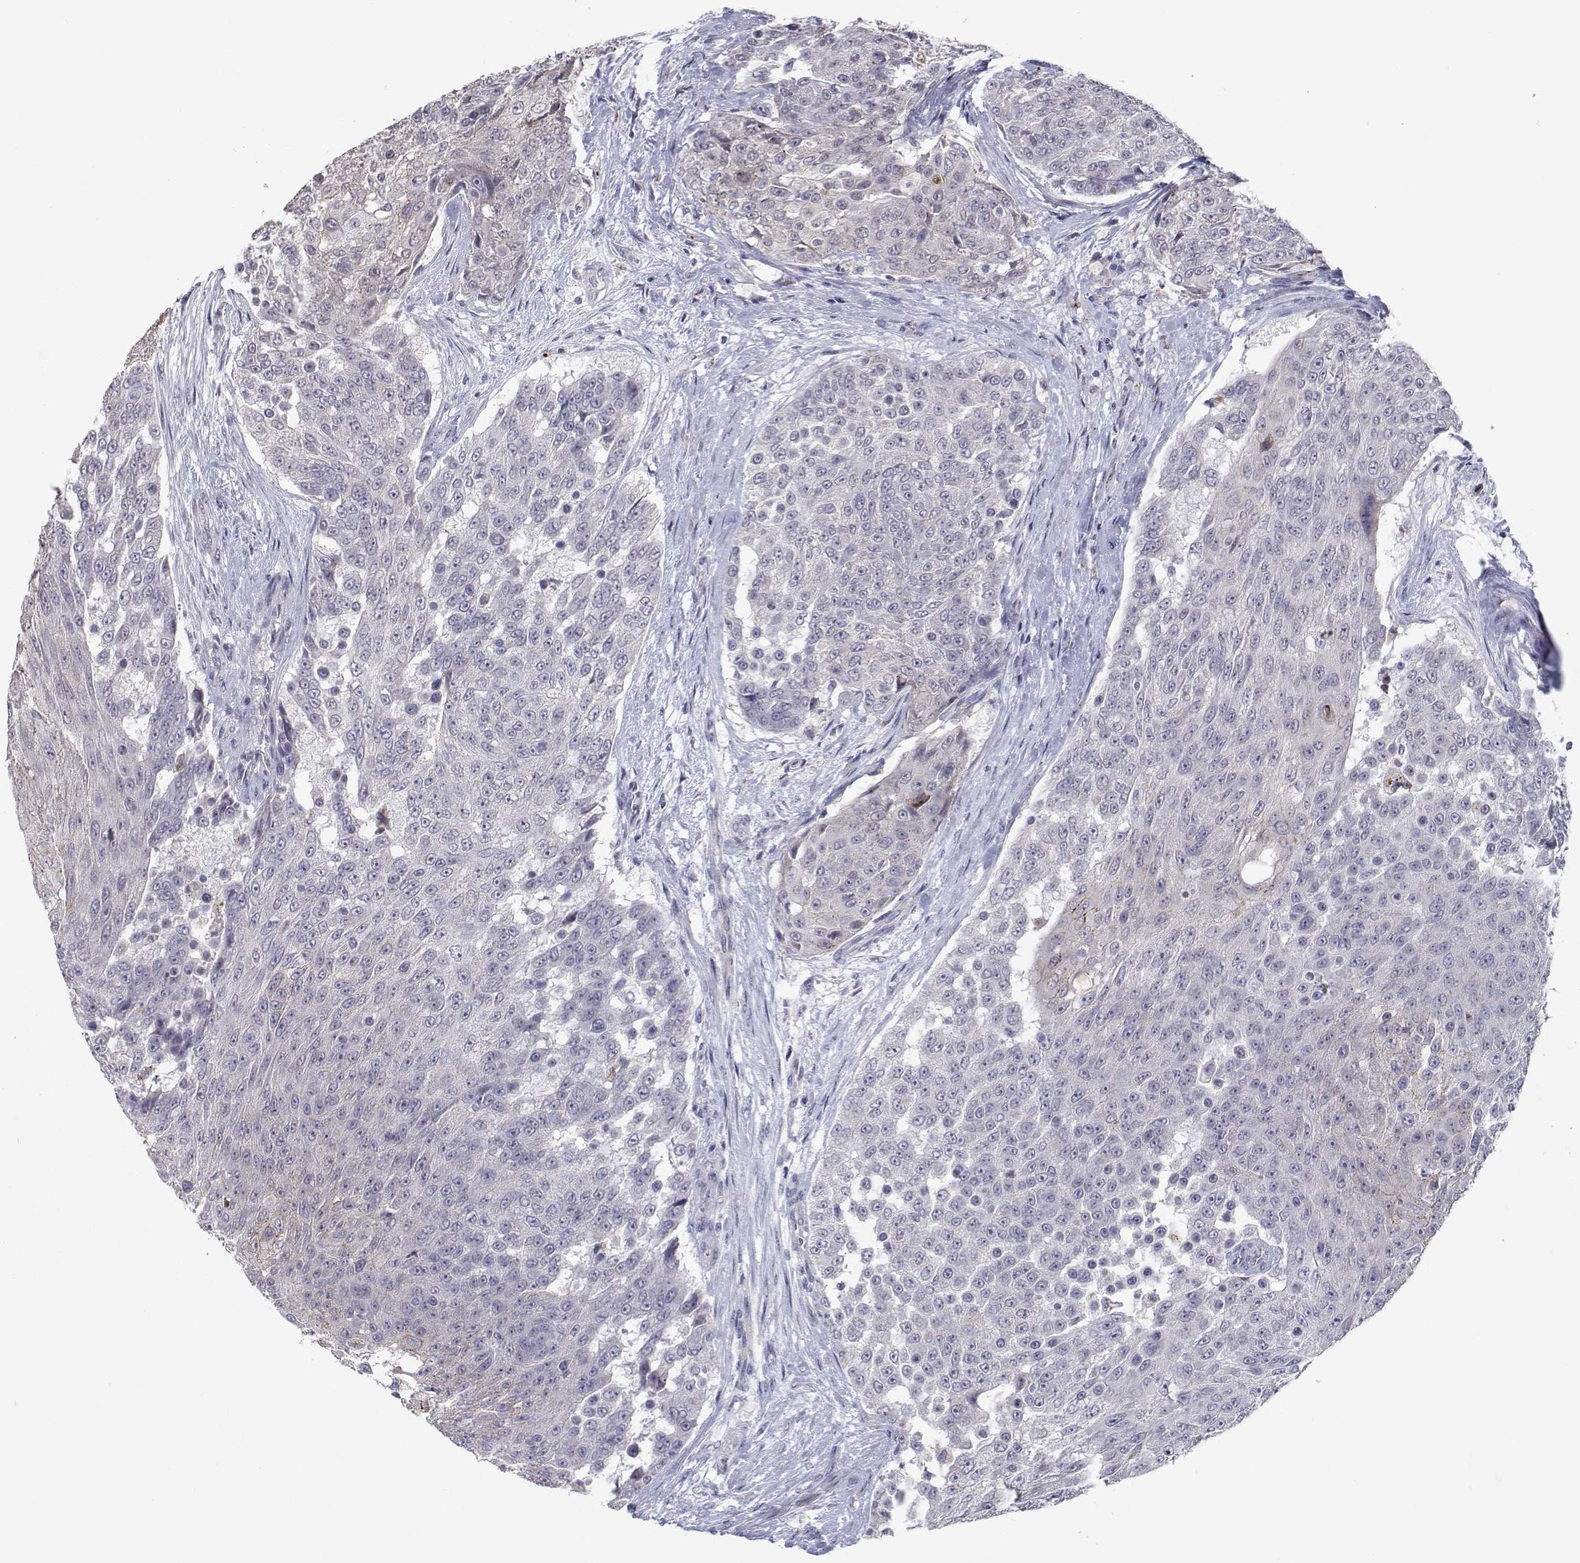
{"staining": {"intensity": "negative", "quantity": "none", "location": "none"}, "tissue": "urothelial cancer", "cell_type": "Tumor cells", "image_type": "cancer", "snomed": [{"axis": "morphology", "description": "Urothelial carcinoma, High grade"}, {"axis": "topography", "description": "Urinary bladder"}], "caption": "Tumor cells are negative for protein expression in human urothelial cancer.", "gene": "RBPJL", "patient": {"sex": "female", "age": 63}}